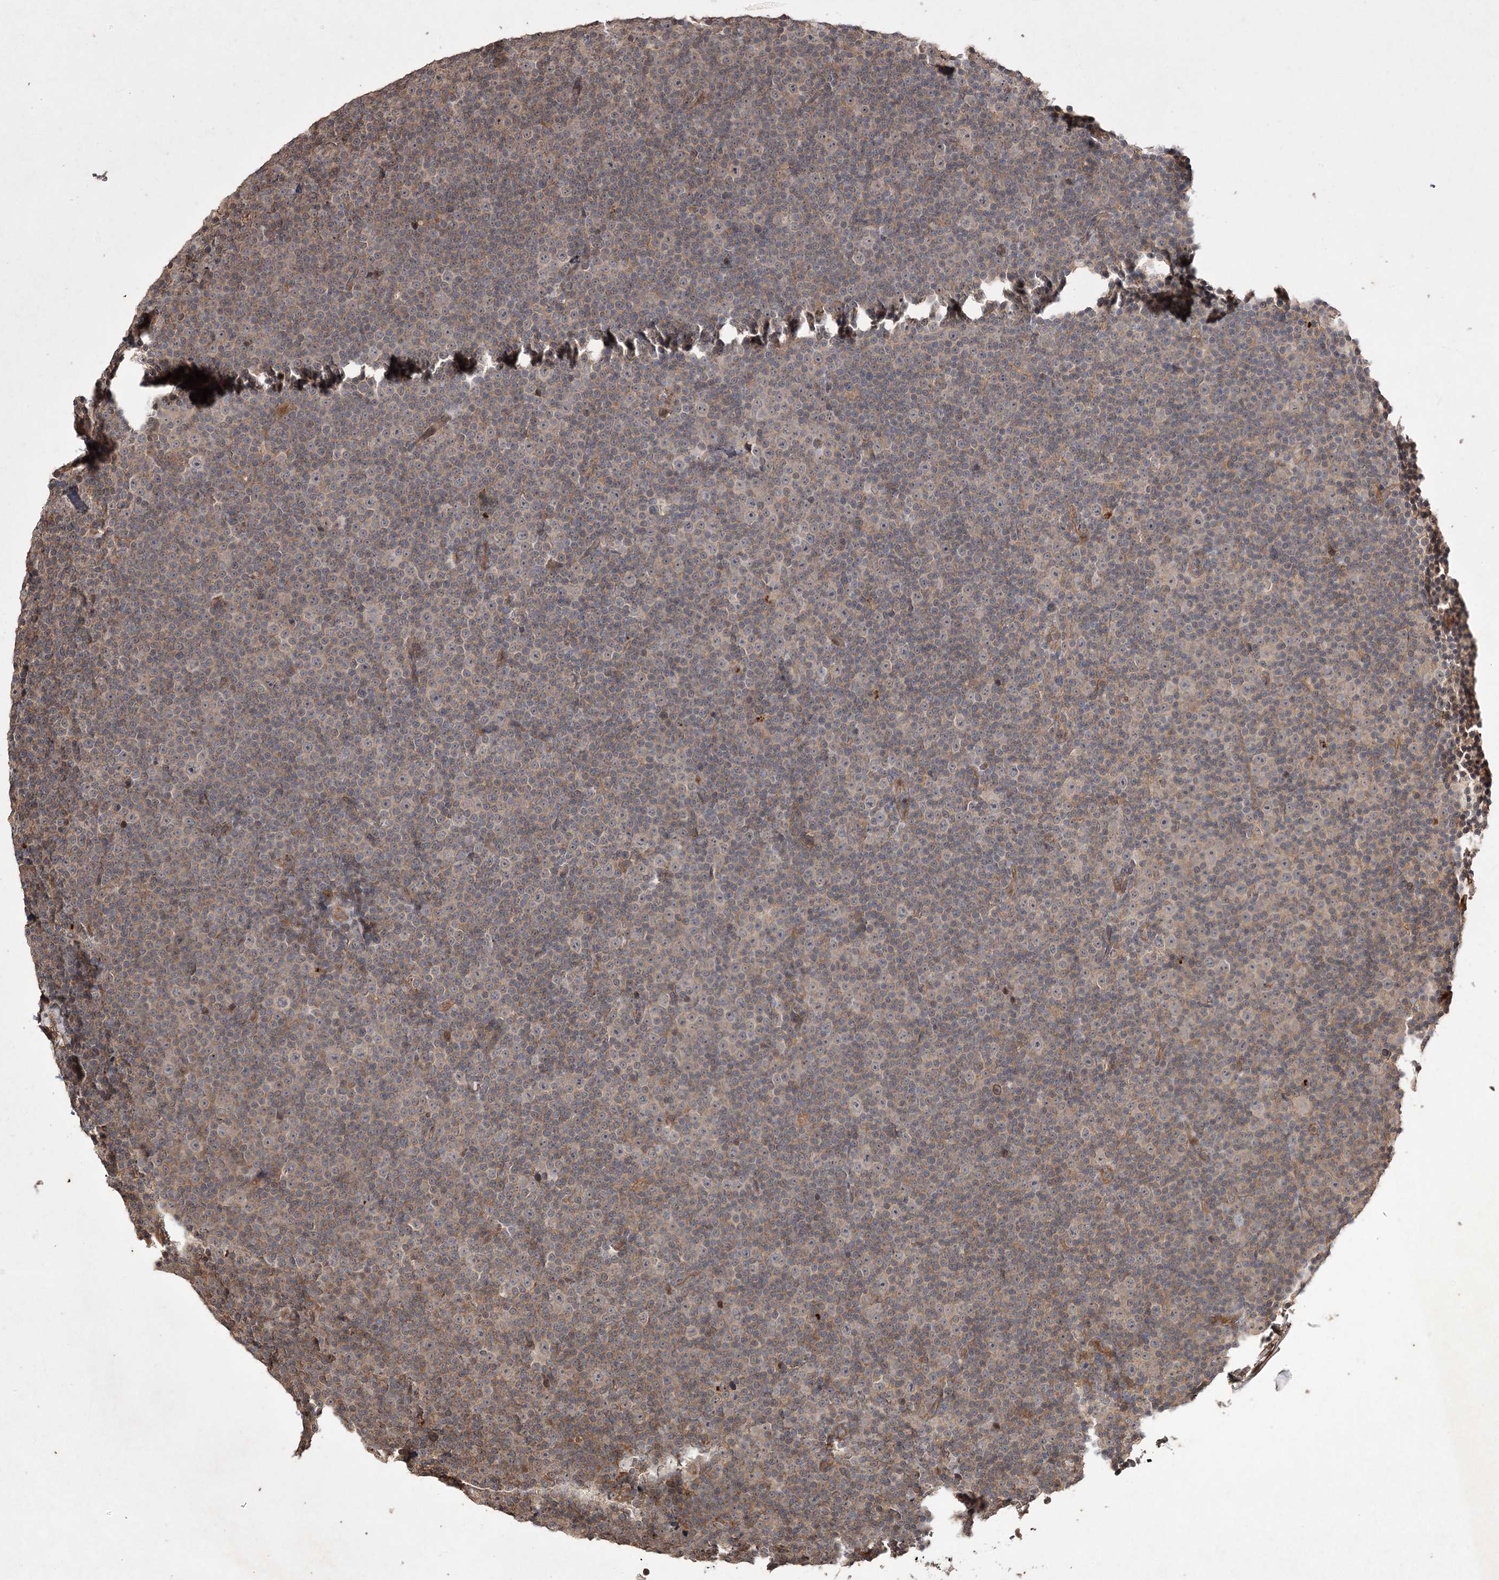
{"staining": {"intensity": "moderate", "quantity": "<25%", "location": "cytoplasmic/membranous"}, "tissue": "lymphoma", "cell_type": "Tumor cells", "image_type": "cancer", "snomed": [{"axis": "morphology", "description": "Malignant lymphoma, non-Hodgkin's type, Low grade"}, {"axis": "topography", "description": "Lymph node"}], "caption": "Immunohistochemical staining of lymphoma shows moderate cytoplasmic/membranous protein expression in about <25% of tumor cells.", "gene": "FANCL", "patient": {"sex": "female", "age": 67}}